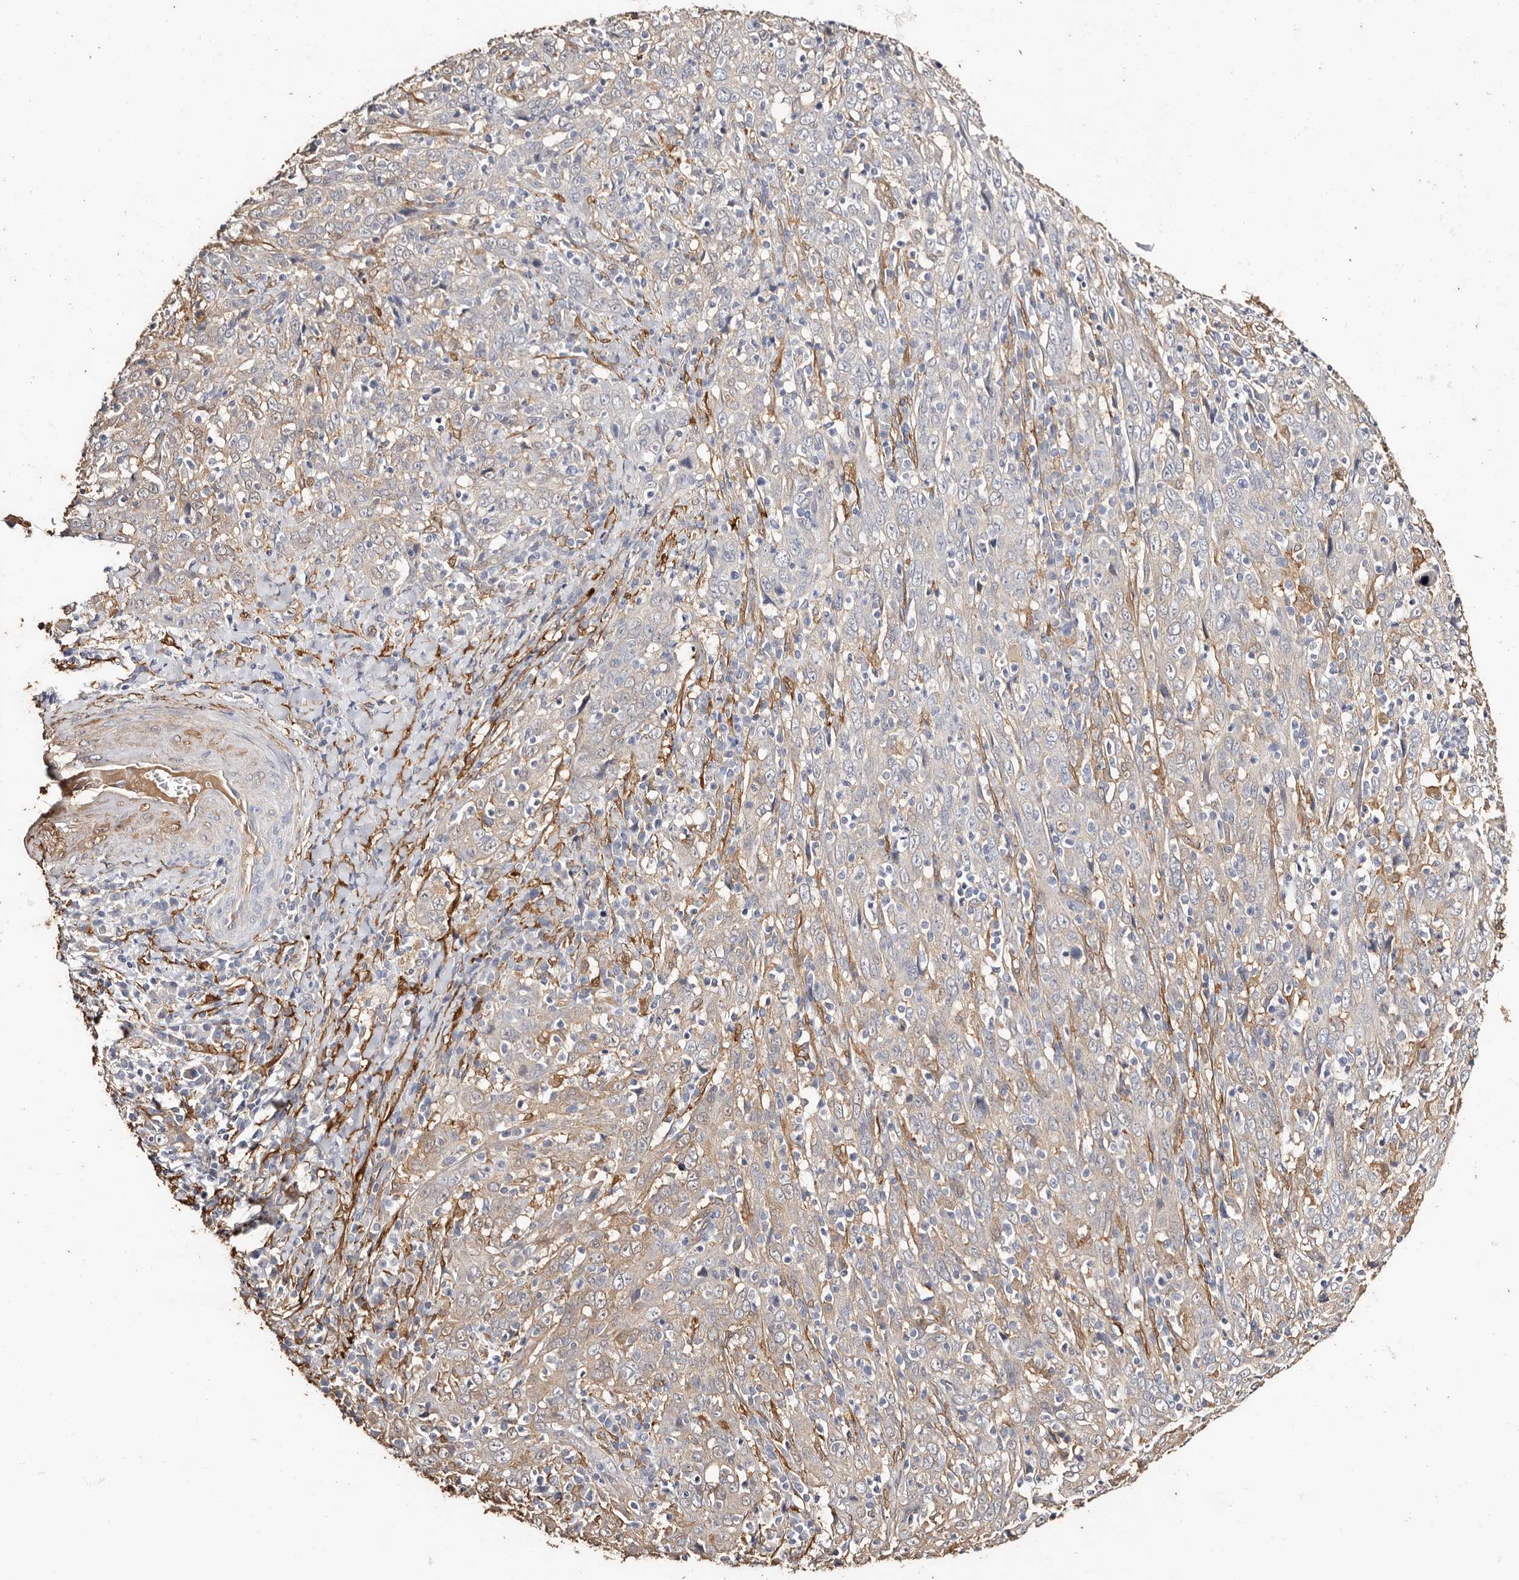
{"staining": {"intensity": "weak", "quantity": "<25%", "location": "cytoplasmic/membranous"}, "tissue": "cervical cancer", "cell_type": "Tumor cells", "image_type": "cancer", "snomed": [{"axis": "morphology", "description": "Squamous cell carcinoma, NOS"}, {"axis": "topography", "description": "Cervix"}], "caption": "This image is of cervical cancer stained with immunohistochemistry to label a protein in brown with the nuclei are counter-stained blue. There is no positivity in tumor cells.", "gene": "TGM2", "patient": {"sex": "female", "age": 46}}